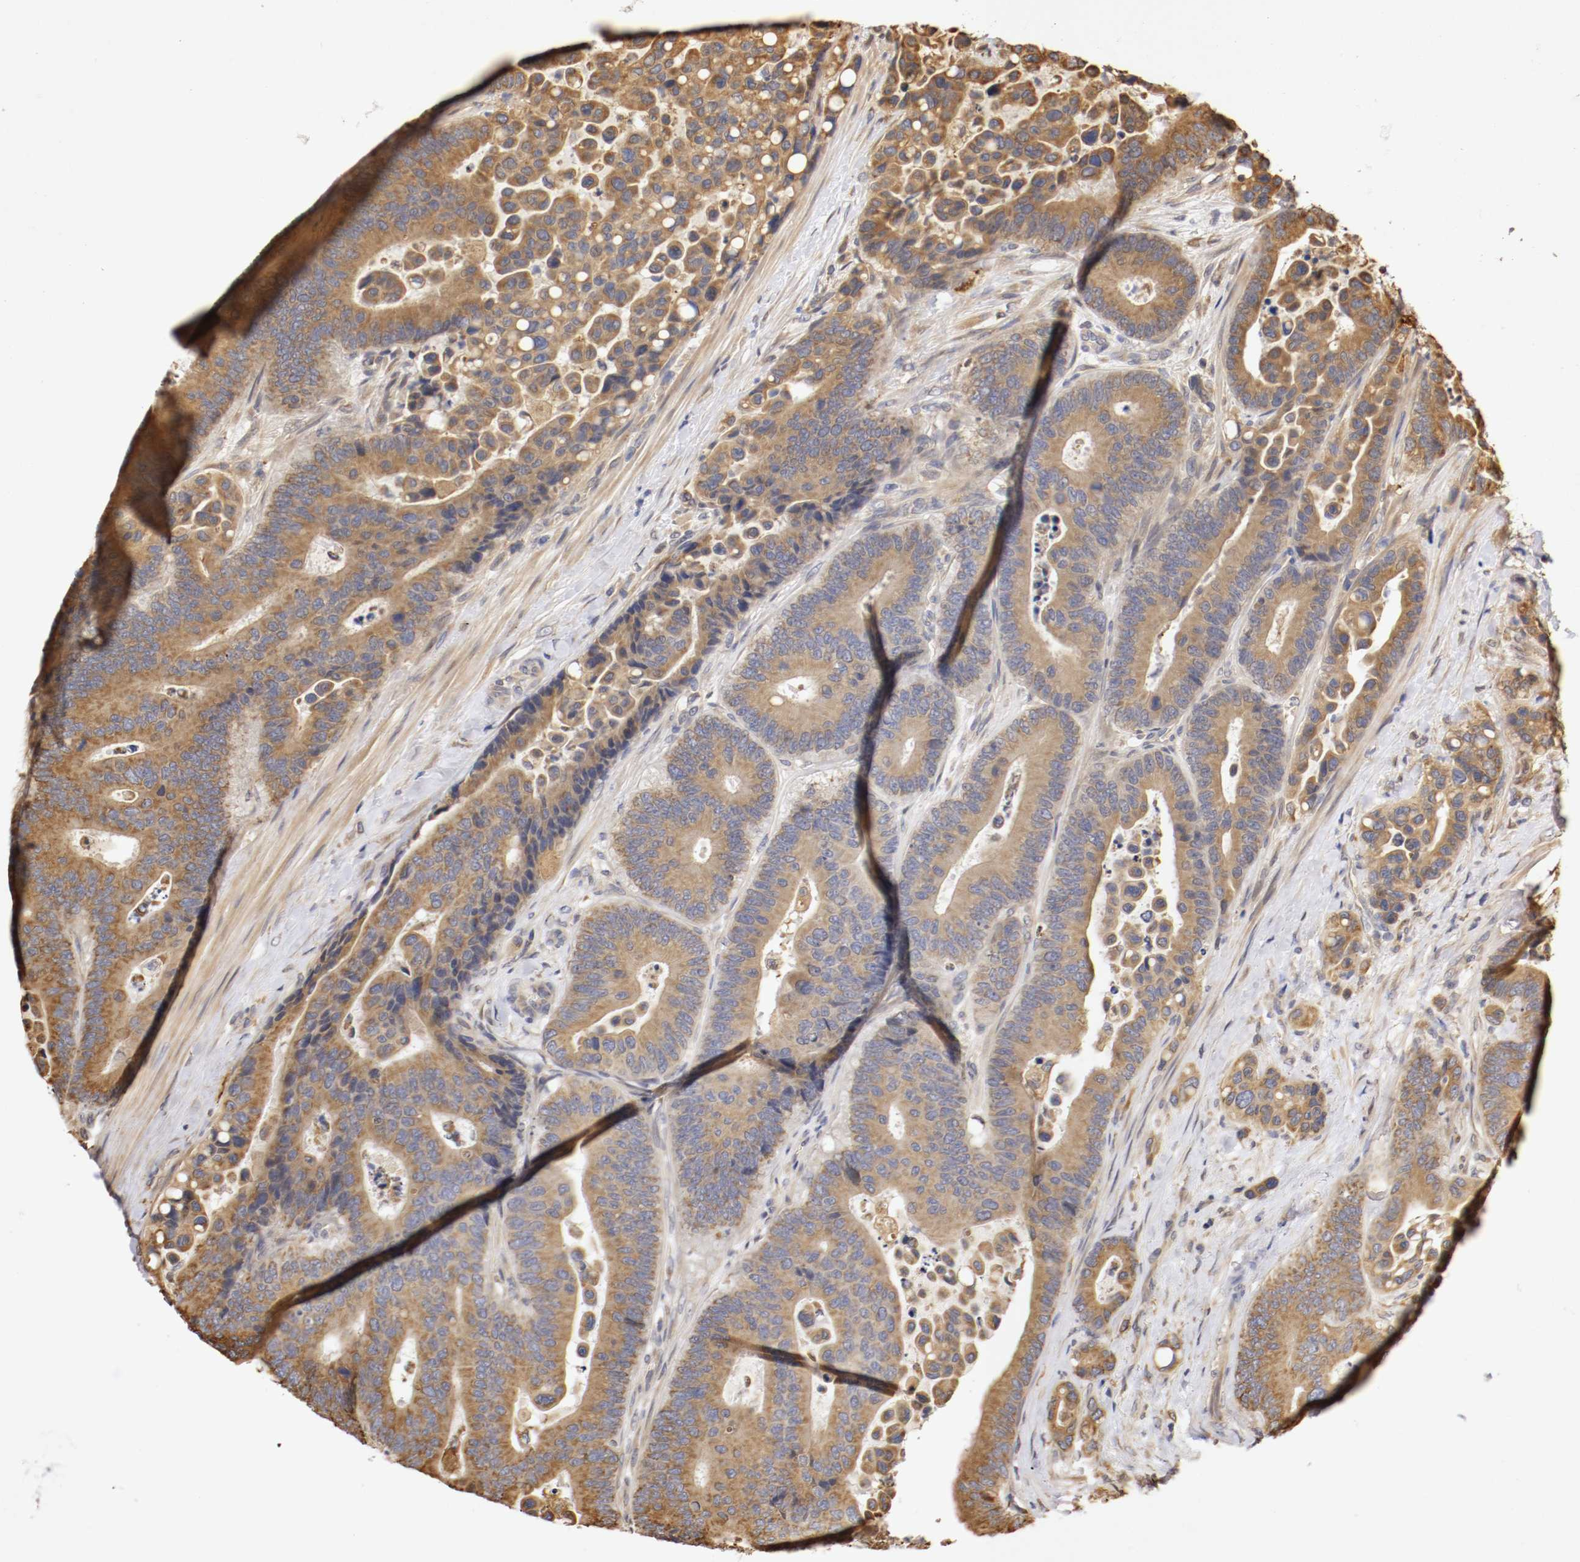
{"staining": {"intensity": "moderate", "quantity": ">75%", "location": "cytoplasmic/membranous"}, "tissue": "colorectal cancer", "cell_type": "Tumor cells", "image_type": "cancer", "snomed": [{"axis": "morphology", "description": "Normal tissue, NOS"}, {"axis": "morphology", "description": "Adenocarcinoma, NOS"}, {"axis": "topography", "description": "Colon"}], "caption": "Protein staining displays moderate cytoplasmic/membranous positivity in about >75% of tumor cells in colorectal cancer (adenocarcinoma).", "gene": "VEZT", "patient": {"sex": "male", "age": 82}}